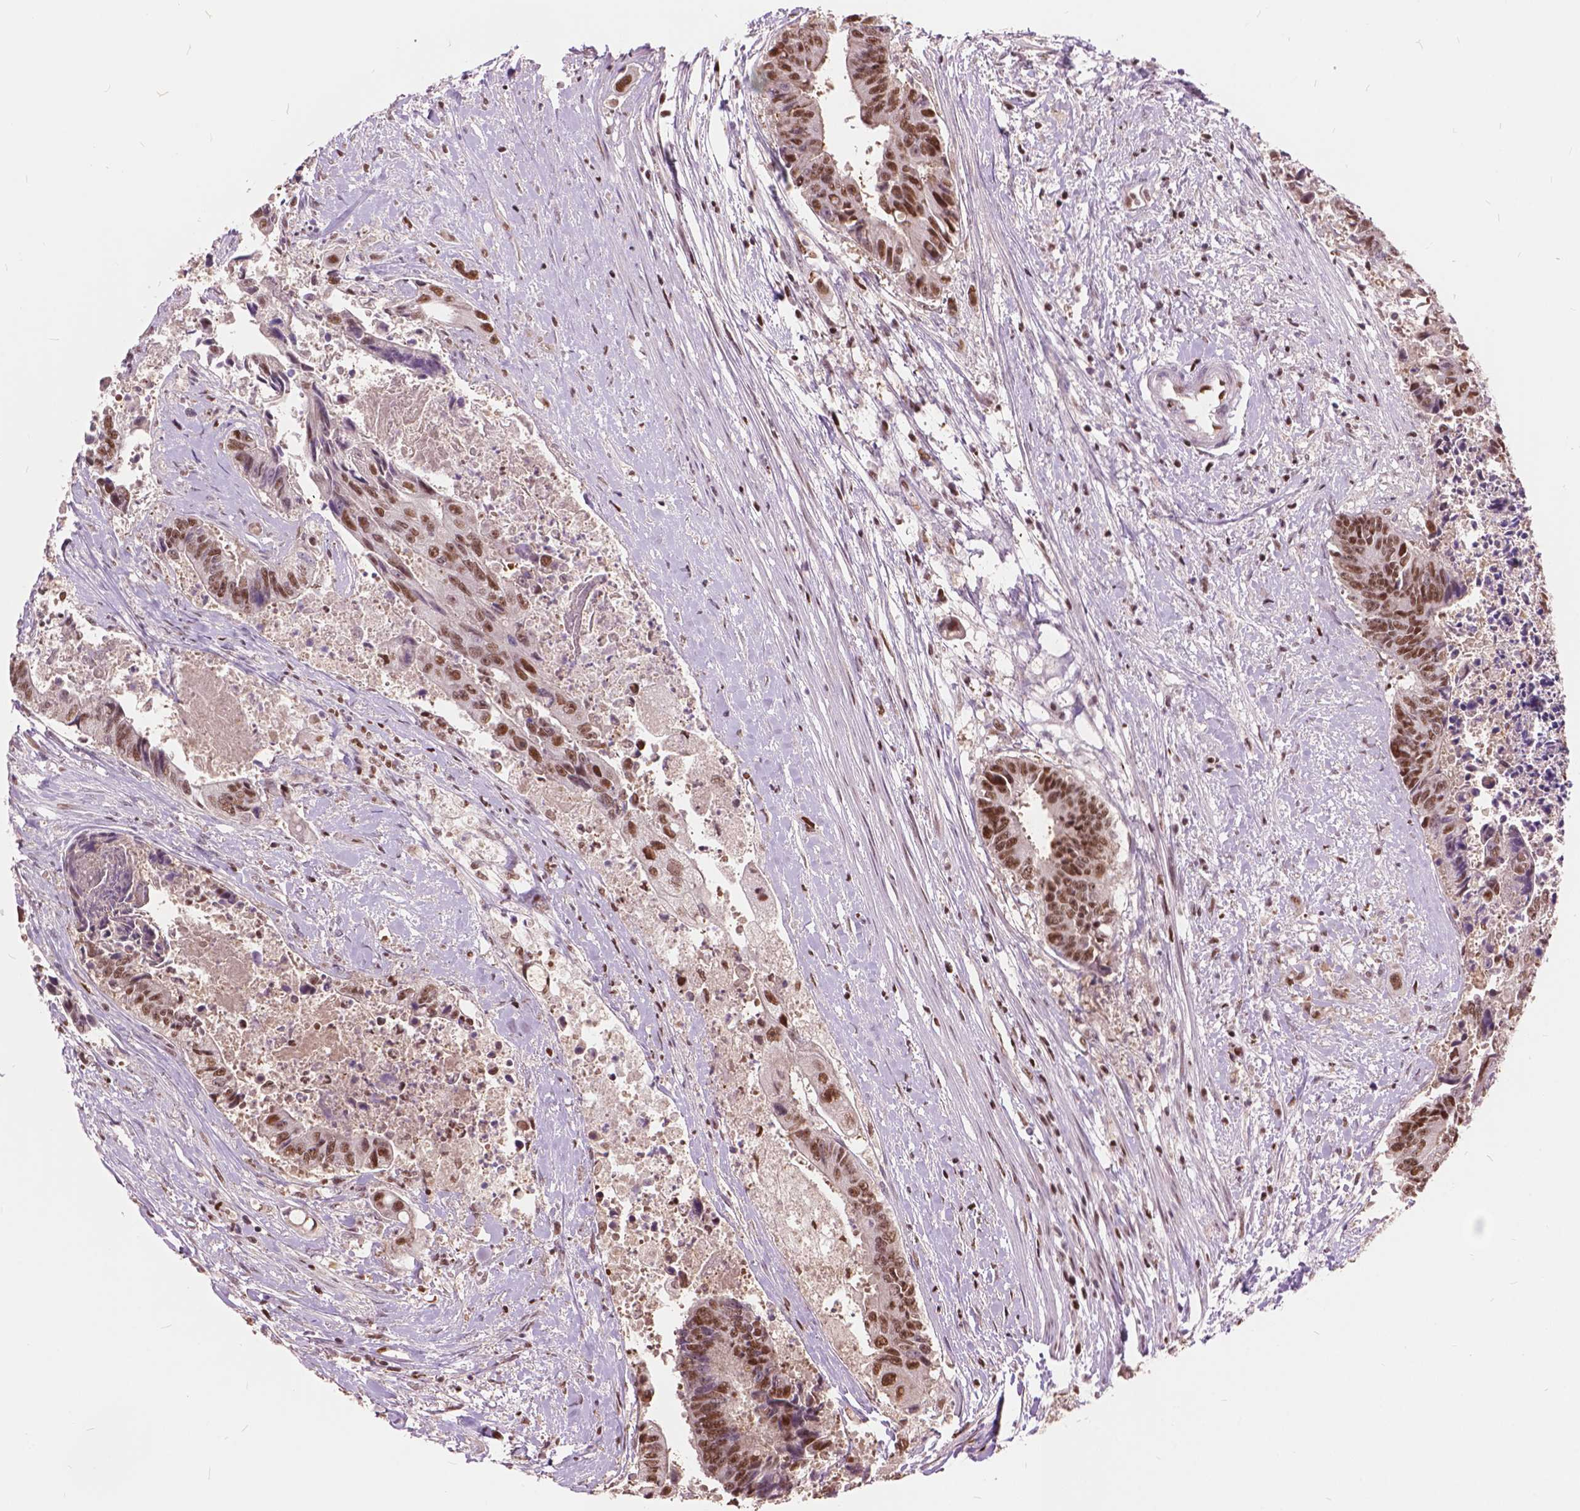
{"staining": {"intensity": "moderate", "quantity": ">75%", "location": "cytoplasmic/membranous,nuclear"}, "tissue": "colorectal cancer", "cell_type": "Tumor cells", "image_type": "cancer", "snomed": [{"axis": "morphology", "description": "Adenocarcinoma, NOS"}, {"axis": "topography", "description": "Rectum"}], "caption": "Adenocarcinoma (colorectal) was stained to show a protein in brown. There is medium levels of moderate cytoplasmic/membranous and nuclear expression in approximately >75% of tumor cells. The staining is performed using DAB brown chromogen to label protein expression. The nuclei are counter-stained blue using hematoxylin.", "gene": "ANP32B", "patient": {"sex": "male", "age": 54}}